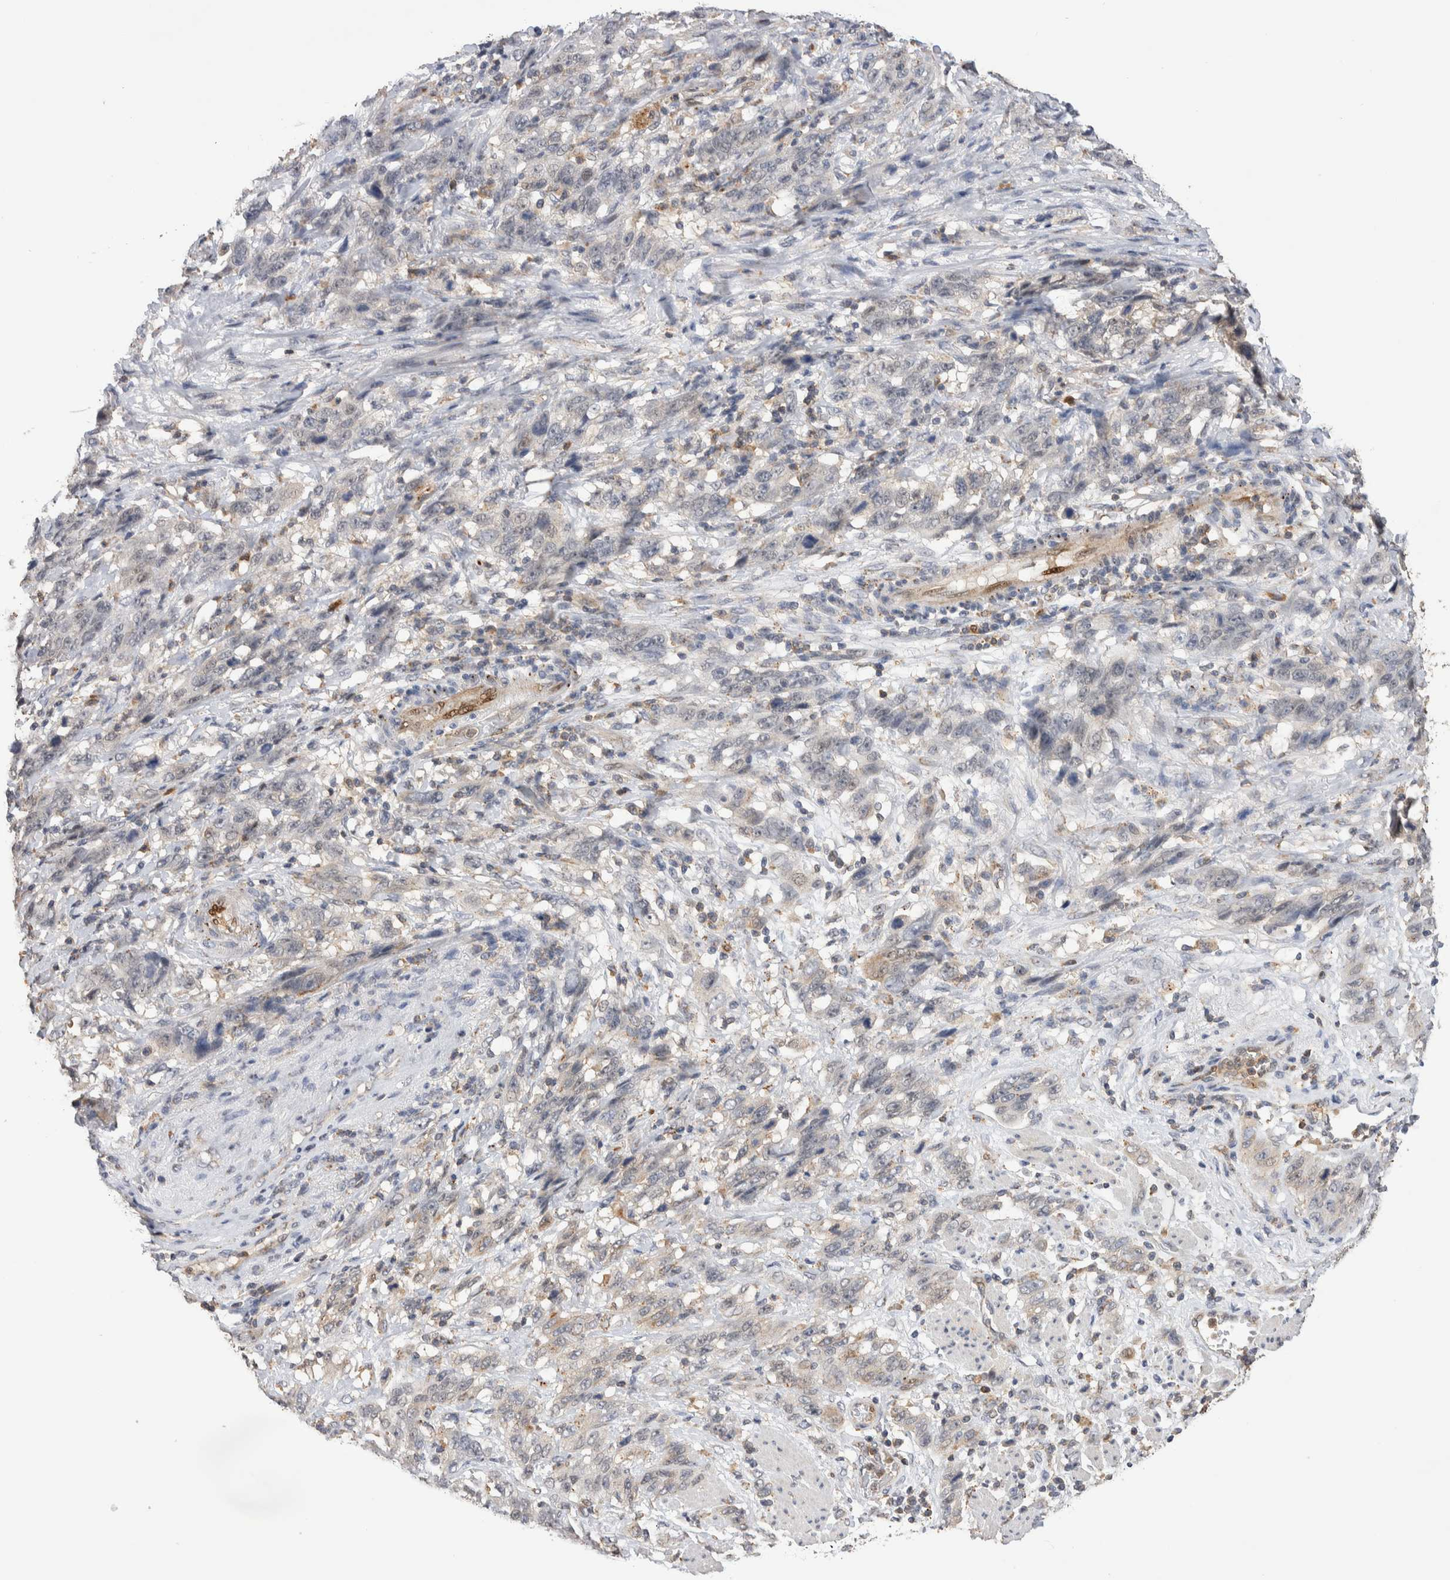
{"staining": {"intensity": "negative", "quantity": "none", "location": "none"}, "tissue": "stomach cancer", "cell_type": "Tumor cells", "image_type": "cancer", "snomed": [{"axis": "morphology", "description": "Adenocarcinoma, NOS"}, {"axis": "topography", "description": "Stomach"}], "caption": "An IHC micrograph of stomach cancer (adenocarcinoma) is shown. There is no staining in tumor cells of stomach cancer (adenocarcinoma).", "gene": "NSMAF", "patient": {"sex": "male", "age": 48}}